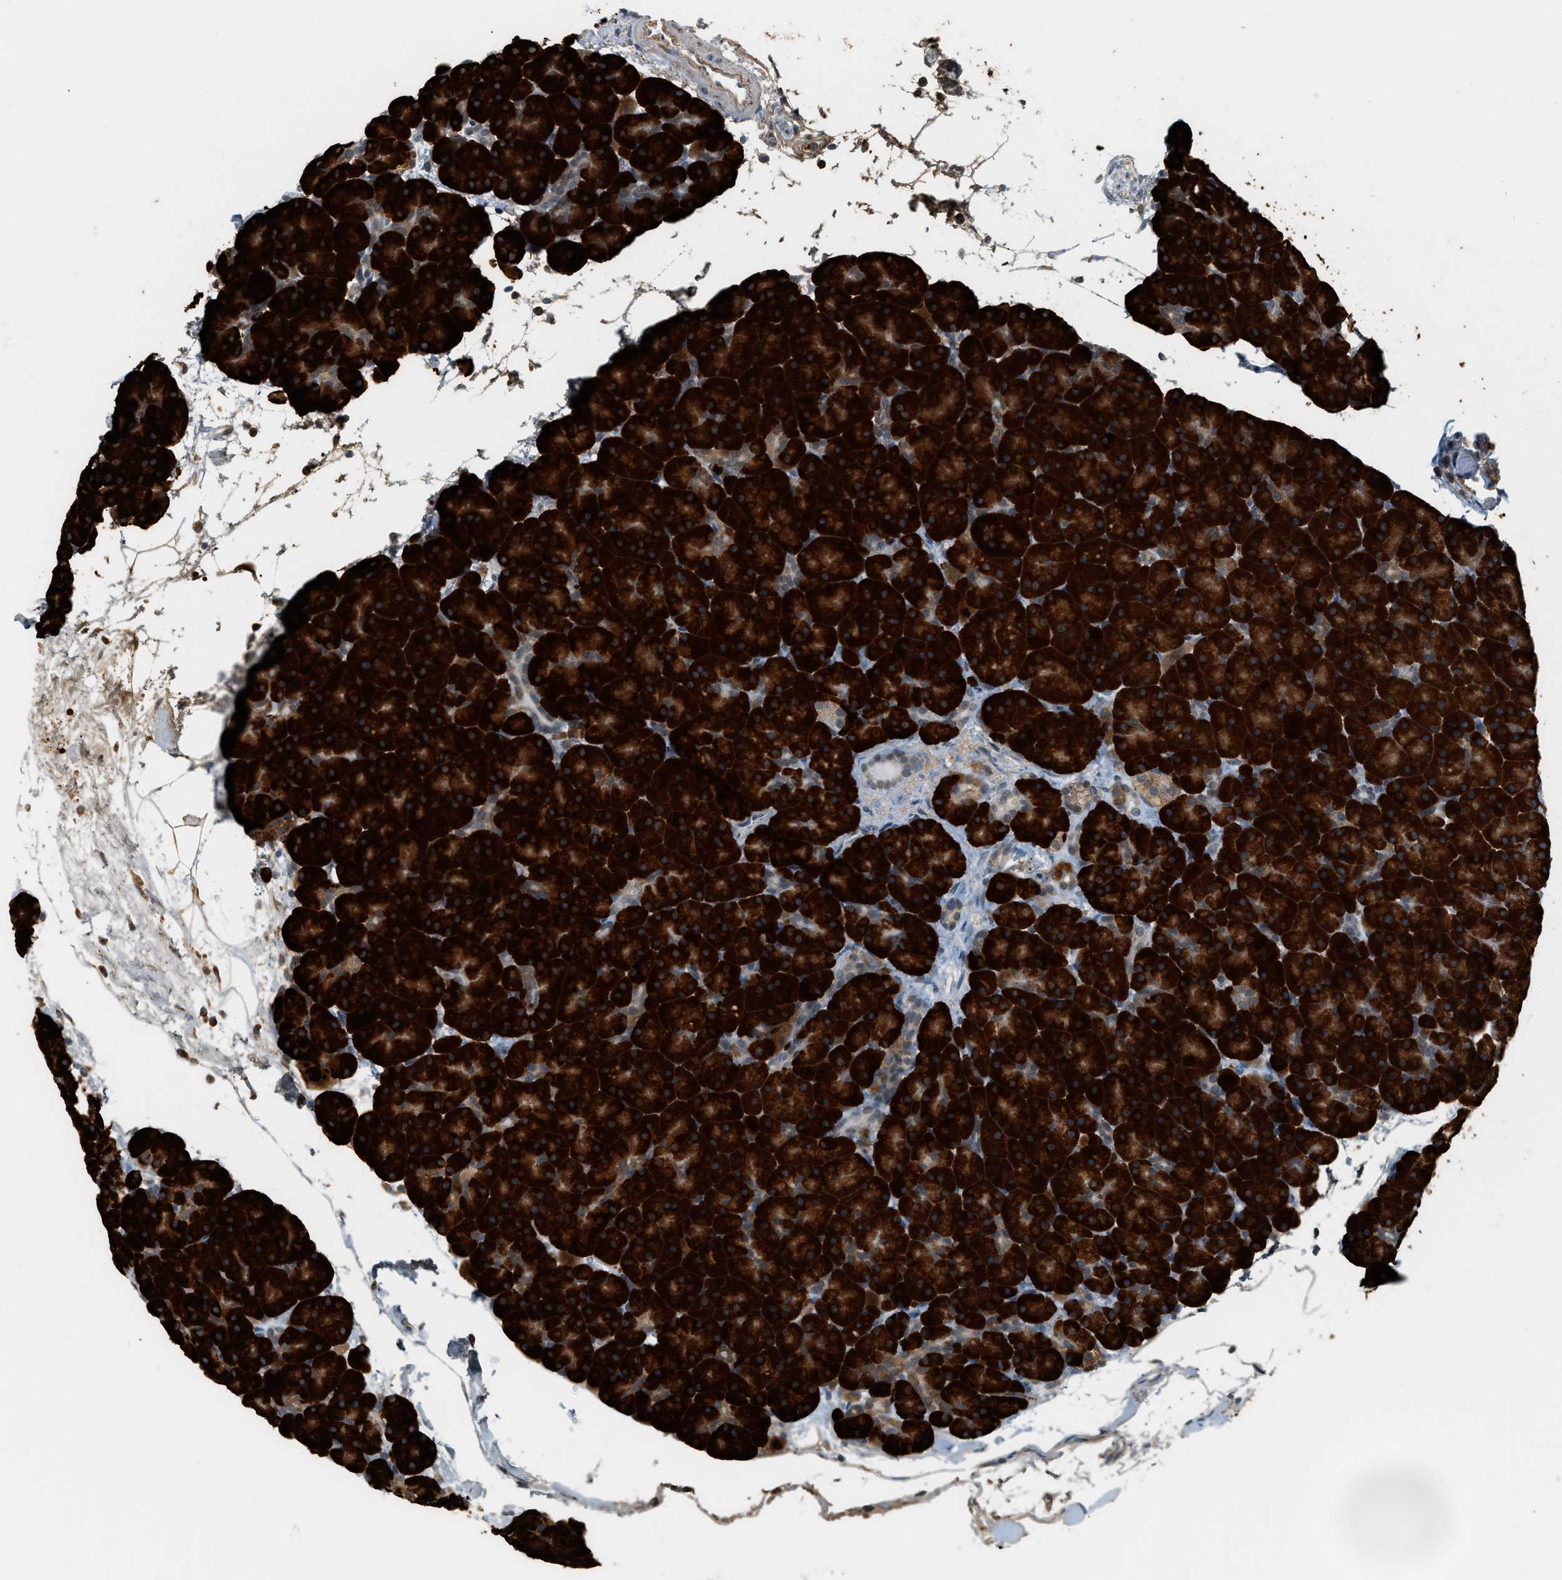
{"staining": {"intensity": "strong", "quantity": ">75%", "location": "cytoplasmic/membranous"}, "tissue": "pancreas", "cell_type": "Exocrine glandular cells", "image_type": "normal", "snomed": [{"axis": "morphology", "description": "Normal tissue, NOS"}, {"axis": "topography", "description": "Pancreas"}], "caption": "Immunohistochemistry (IHC) (DAB) staining of benign pancreas displays strong cytoplasmic/membranous protein staining in approximately >75% of exocrine glandular cells.", "gene": "SEMA4D", "patient": {"sex": "male", "age": 66}}